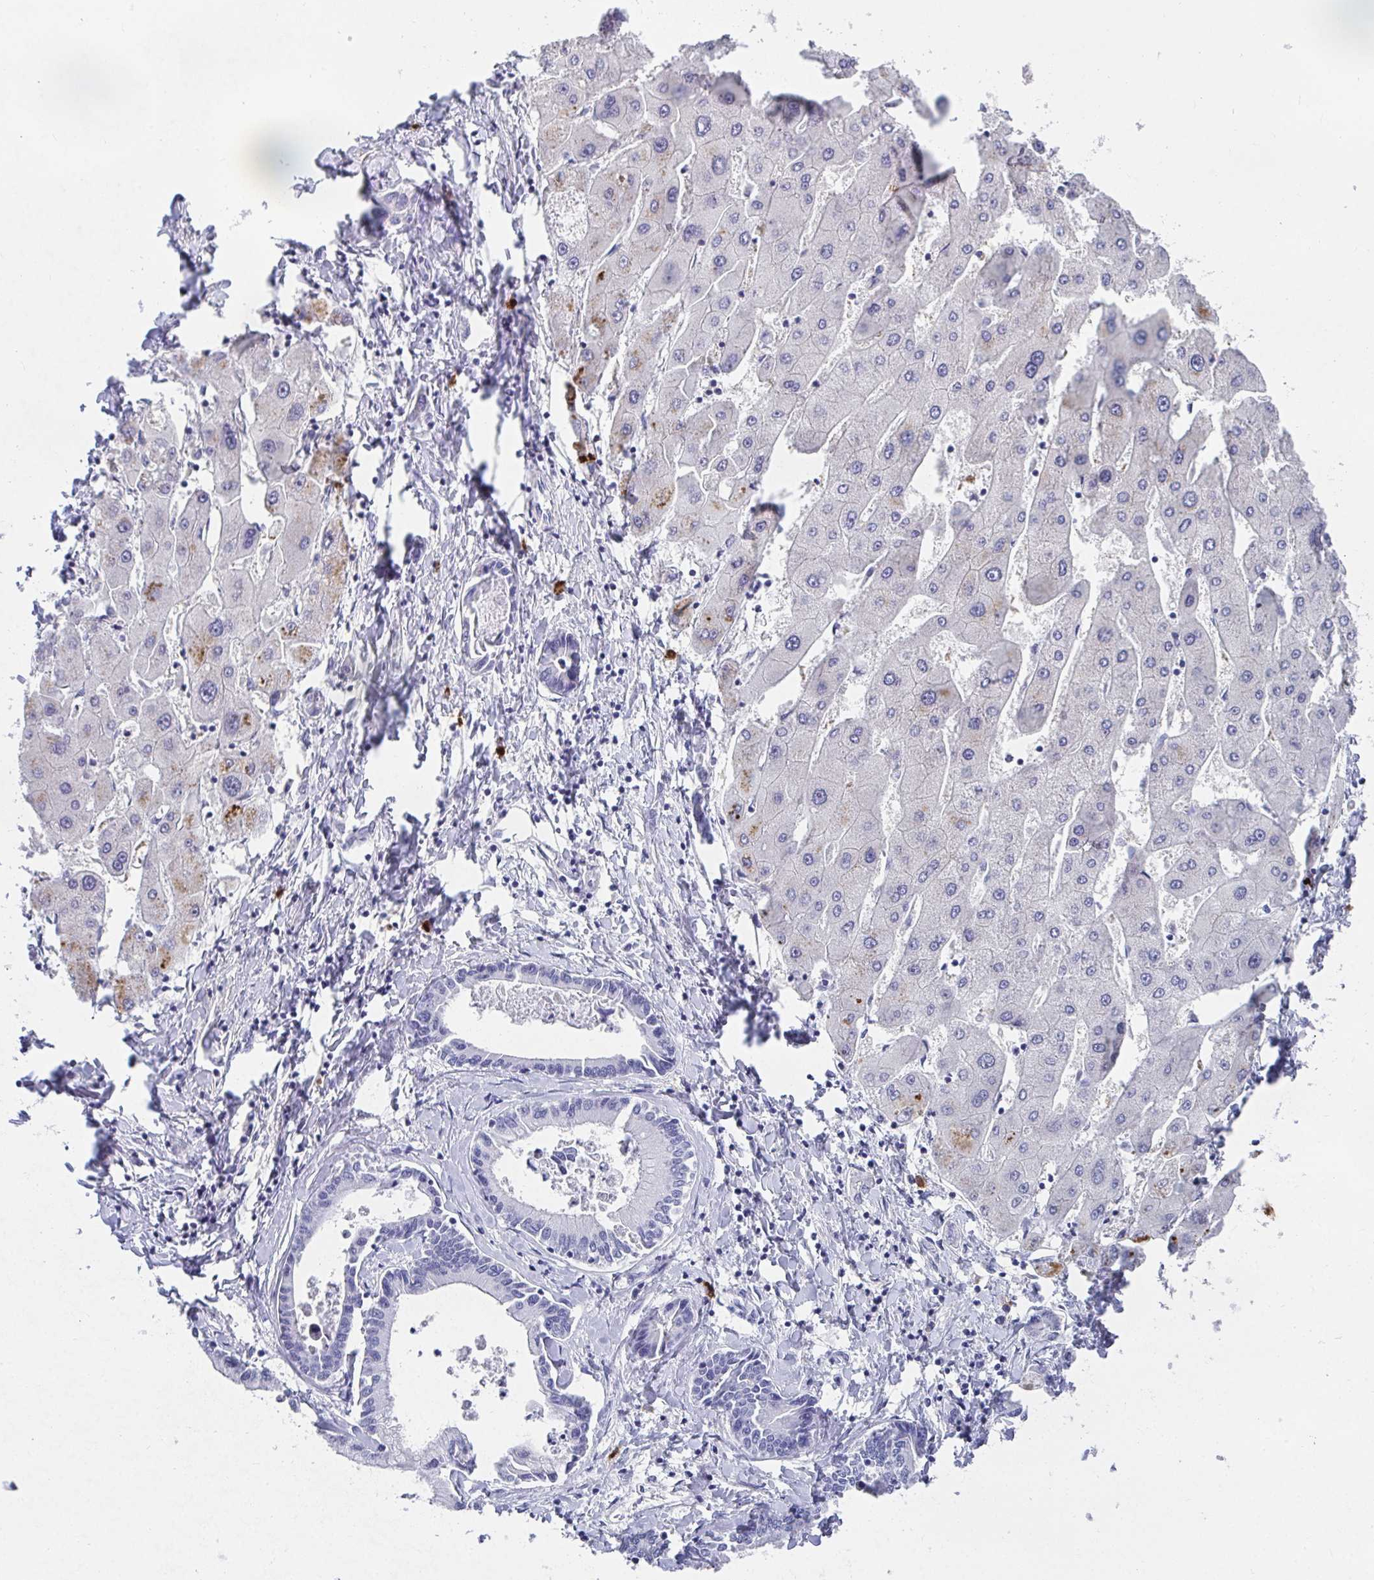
{"staining": {"intensity": "negative", "quantity": "none", "location": "none"}, "tissue": "liver cancer", "cell_type": "Tumor cells", "image_type": "cancer", "snomed": [{"axis": "morphology", "description": "Cholangiocarcinoma"}, {"axis": "topography", "description": "Liver"}], "caption": "Immunohistochemical staining of human liver cancer reveals no significant positivity in tumor cells.", "gene": "GRIA1", "patient": {"sex": "male", "age": 66}}